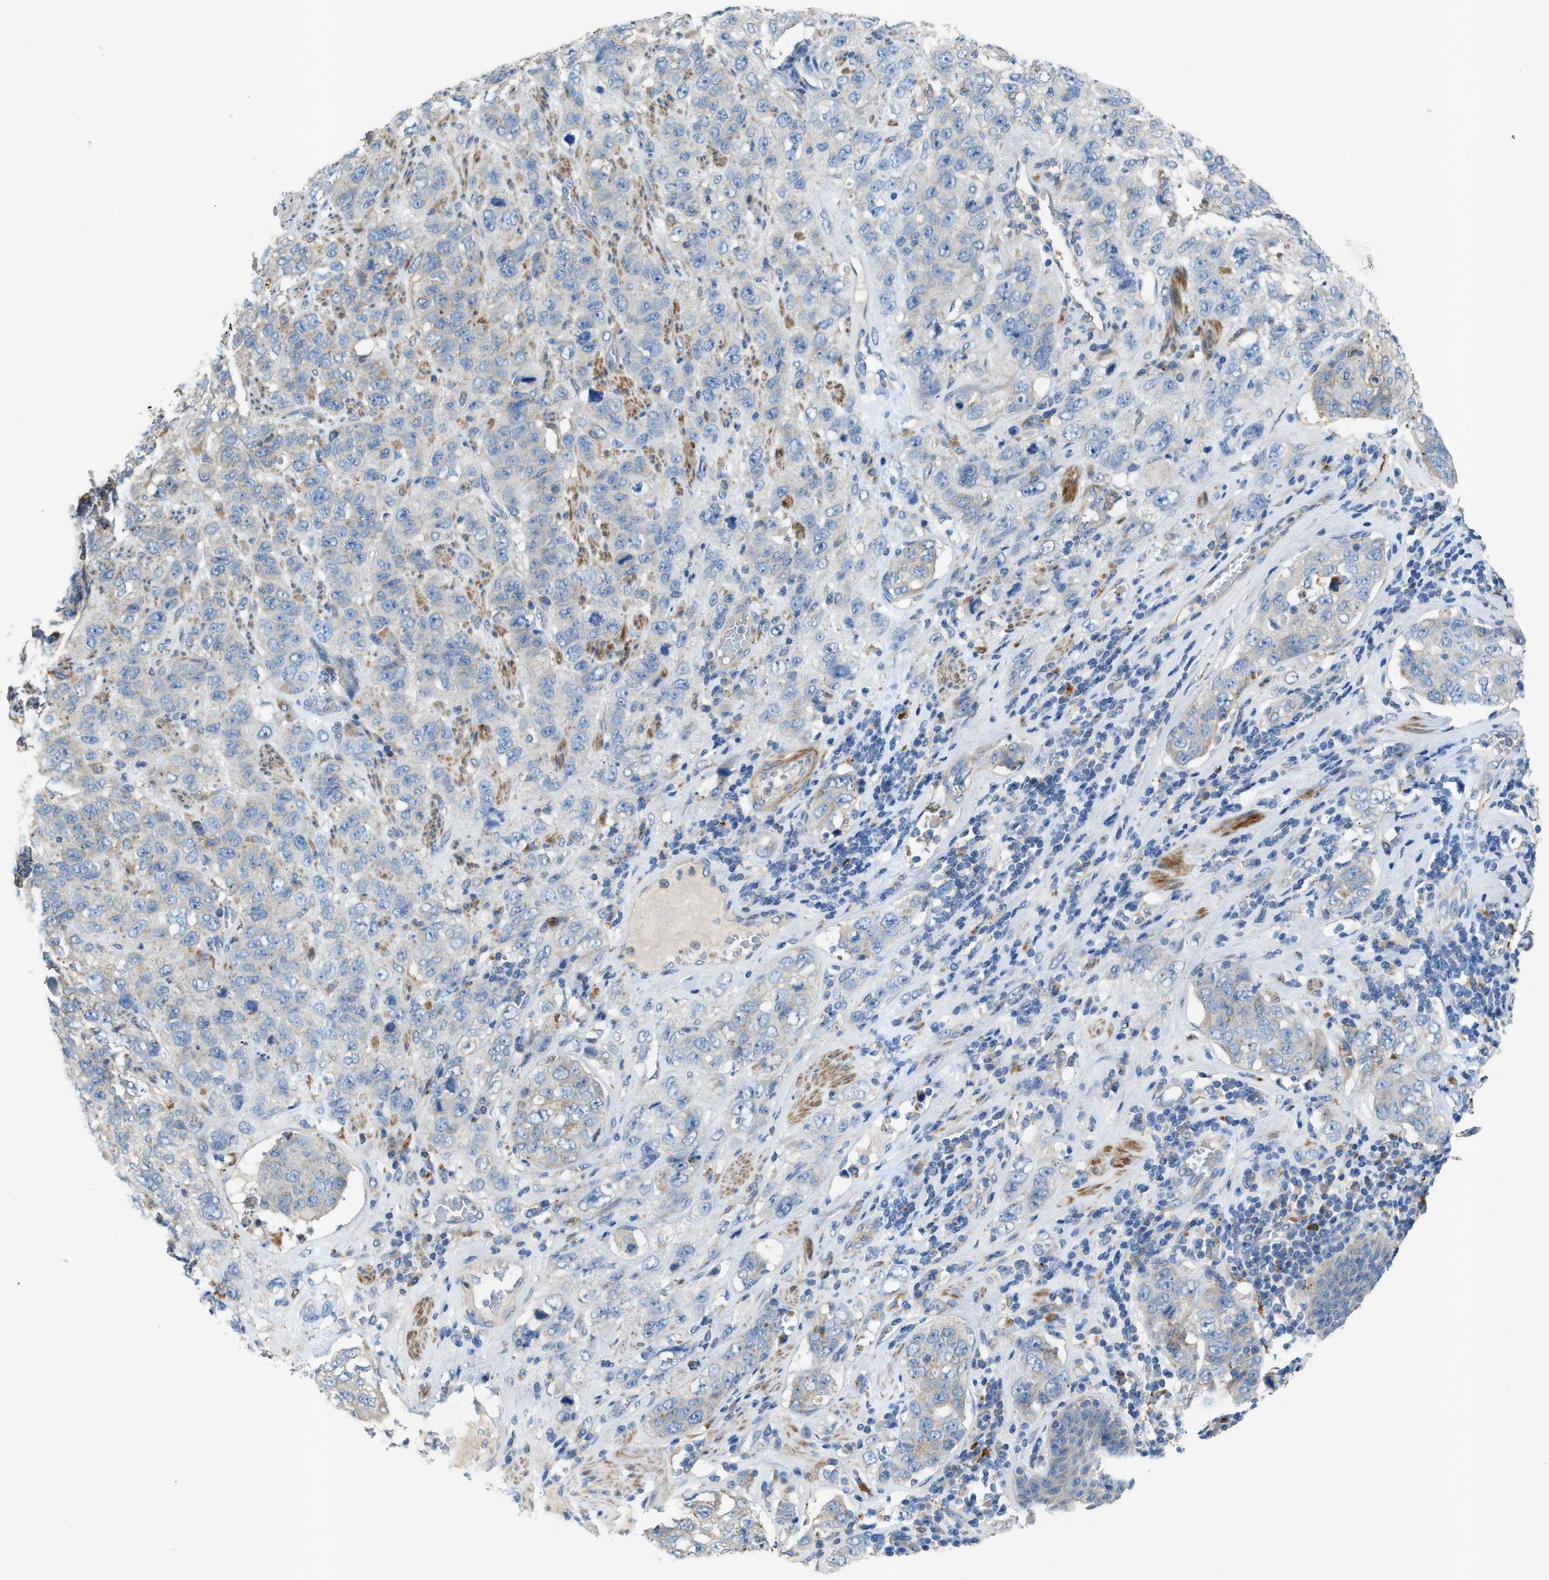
{"staining": {"intensity": "negative", "quantity": "none", "location": "none"}, "tissue": "stomach cancer", "cell_type": "Tumor cells", "image_type": "cancer", "snomed": [{"axis": "morphology", "description": "Adenocarcinoma, NOS"}, {"axis": "topography", "description": "Stomach"}], "caption": "Immunohistochemical staining of human stomach cancer (adenocarcinoma) displays no significant staining in tumor cells.", "gene": "AOAH", "patient": {"sex": "male", "age": 48}}